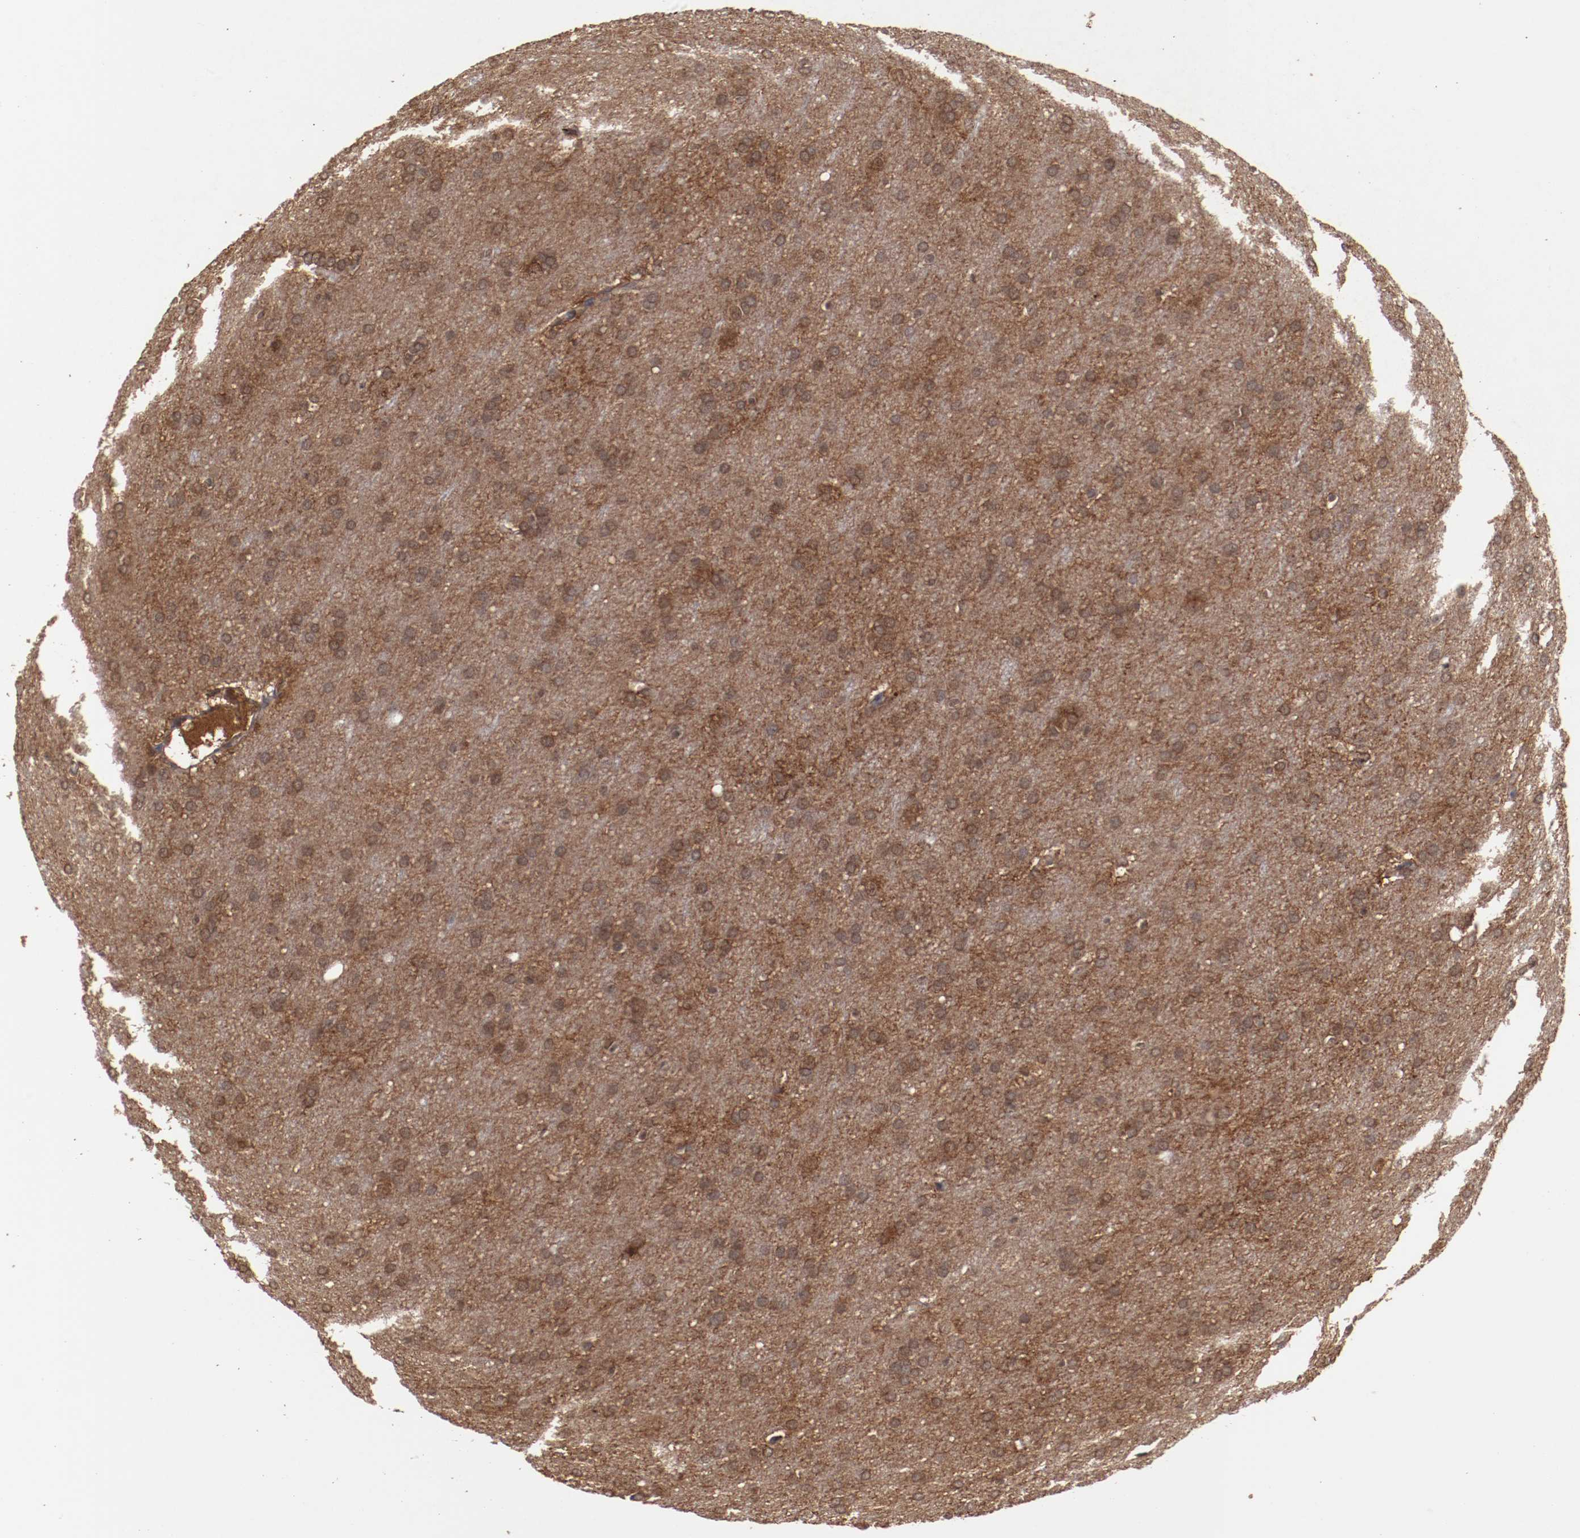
{"staining": {"intensity": "strong", "quantity": ">75%", "location": "cytoplasmic/membranous"}, "tissue": "glioma", "cell_type": "Tumor cells", "image_type": "cancer", "snomed": [{"axis": "morphology", "description": "Glioma, malignant, Low grade"}, {"axis": "topography", "description": "Brain"}], "caption": "Immunohistochemistry (IHC) of human glioma demonstrates high levels of strong cytoplasmic/membranous staining in approximately >75% of tumor cells.", "gene": "TENM1", "patient": {"sex": "female", "age": 32}}